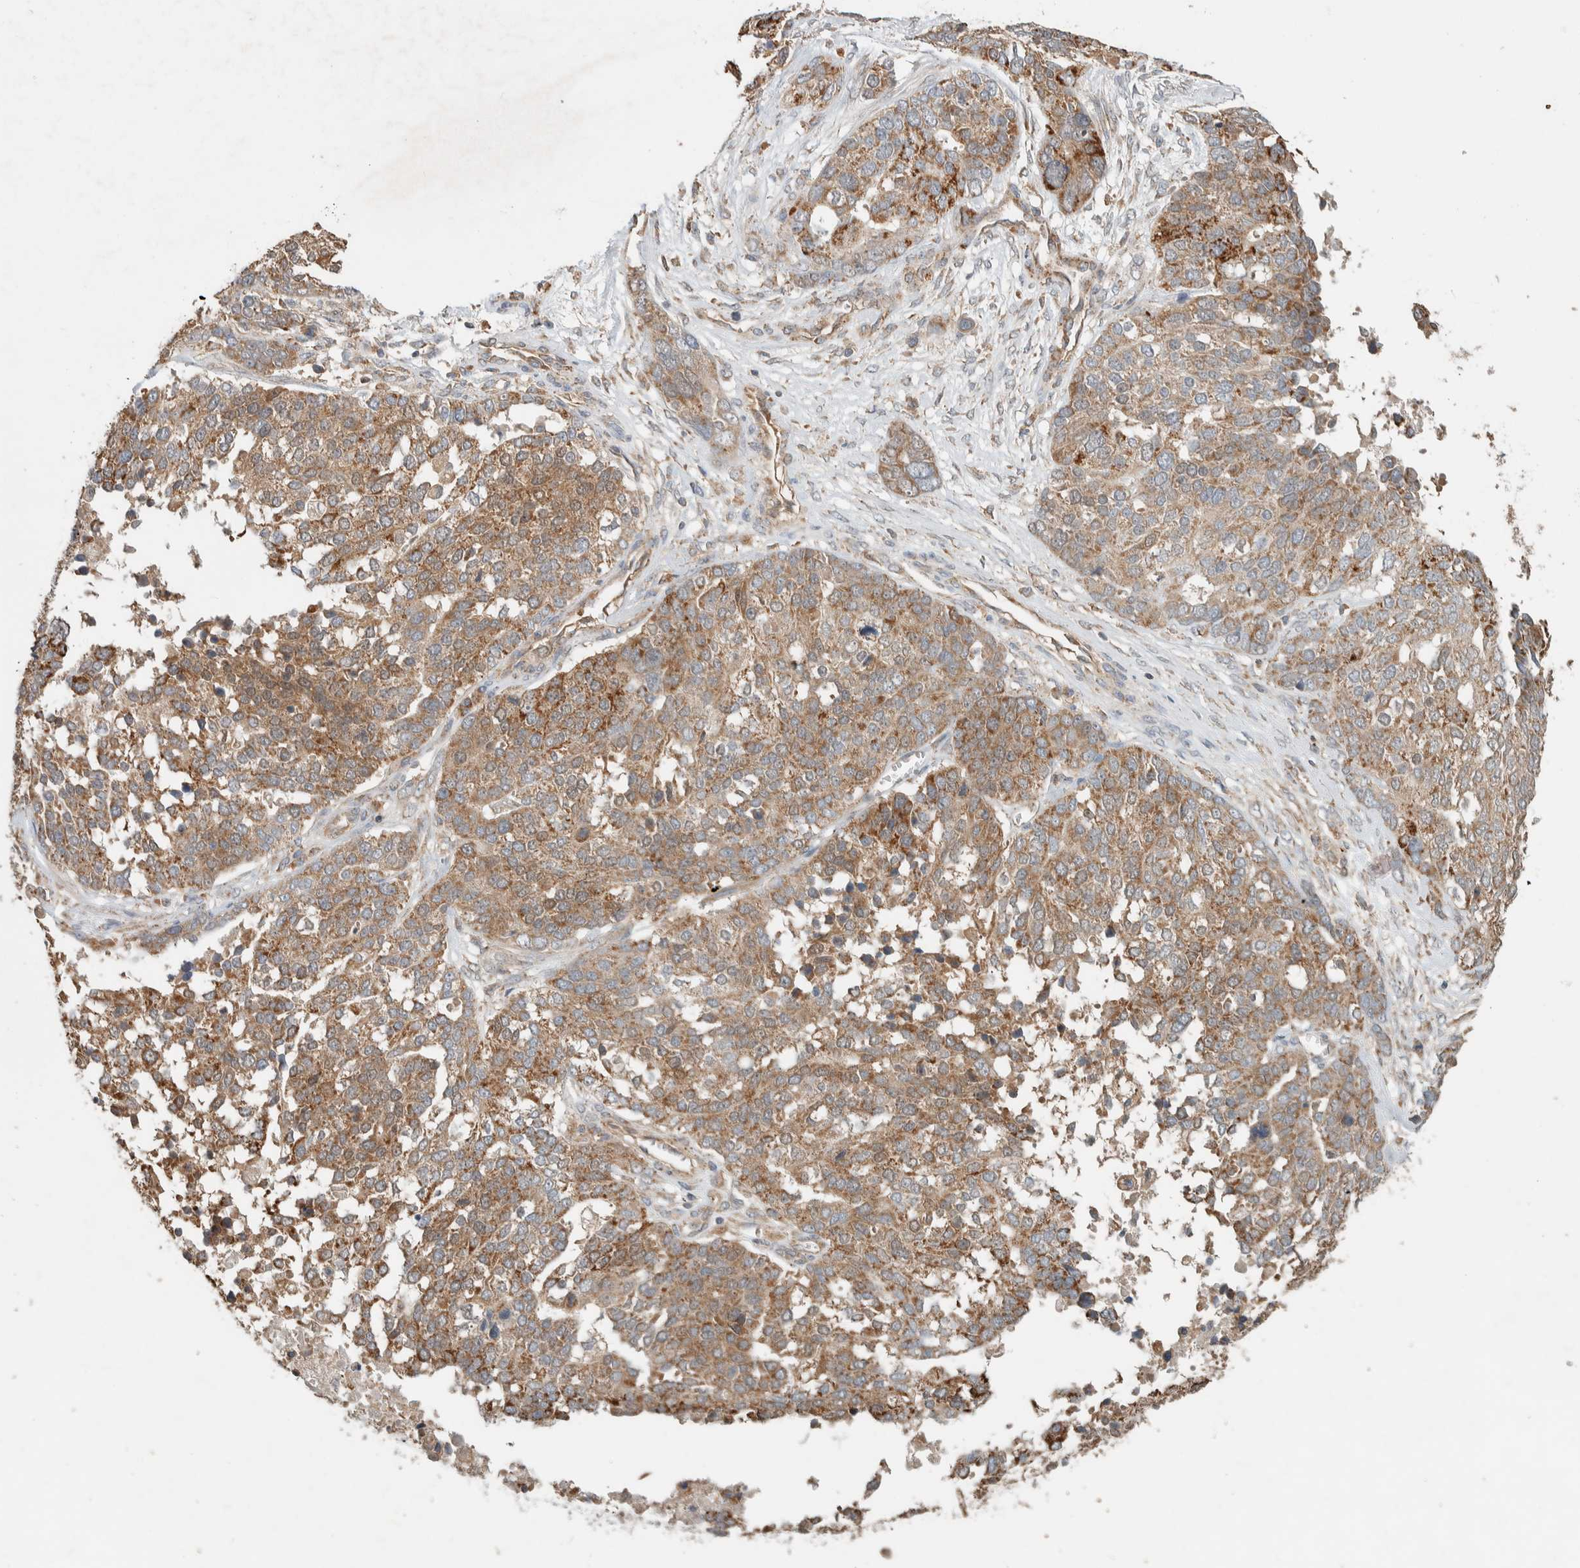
{"staining": {"intensity": "moderate", "quantity": ">75%", "location": "cytoplasmic/membranous"}, "tissue": "ovarian cancer", "cell_type": "Tumor cells", "image_type": "cancer", "snomed": [{"axis": "morphology", "description": "Cystadenocarcinoma, serous, NOS"}, {"axis": "topography", "description": "Ovary"}], "caption": "A micrograph of serous cystadenocarcinoma (ovarian) stained for a protein exhibits moderate cytoplasmic/membranous brown staining in tumor cells. (DAB IHC, brown staining for protein, blue staining for nuclei).", "gene": "DEPTOR", "patient": {"sex": "female", "age": 44}}